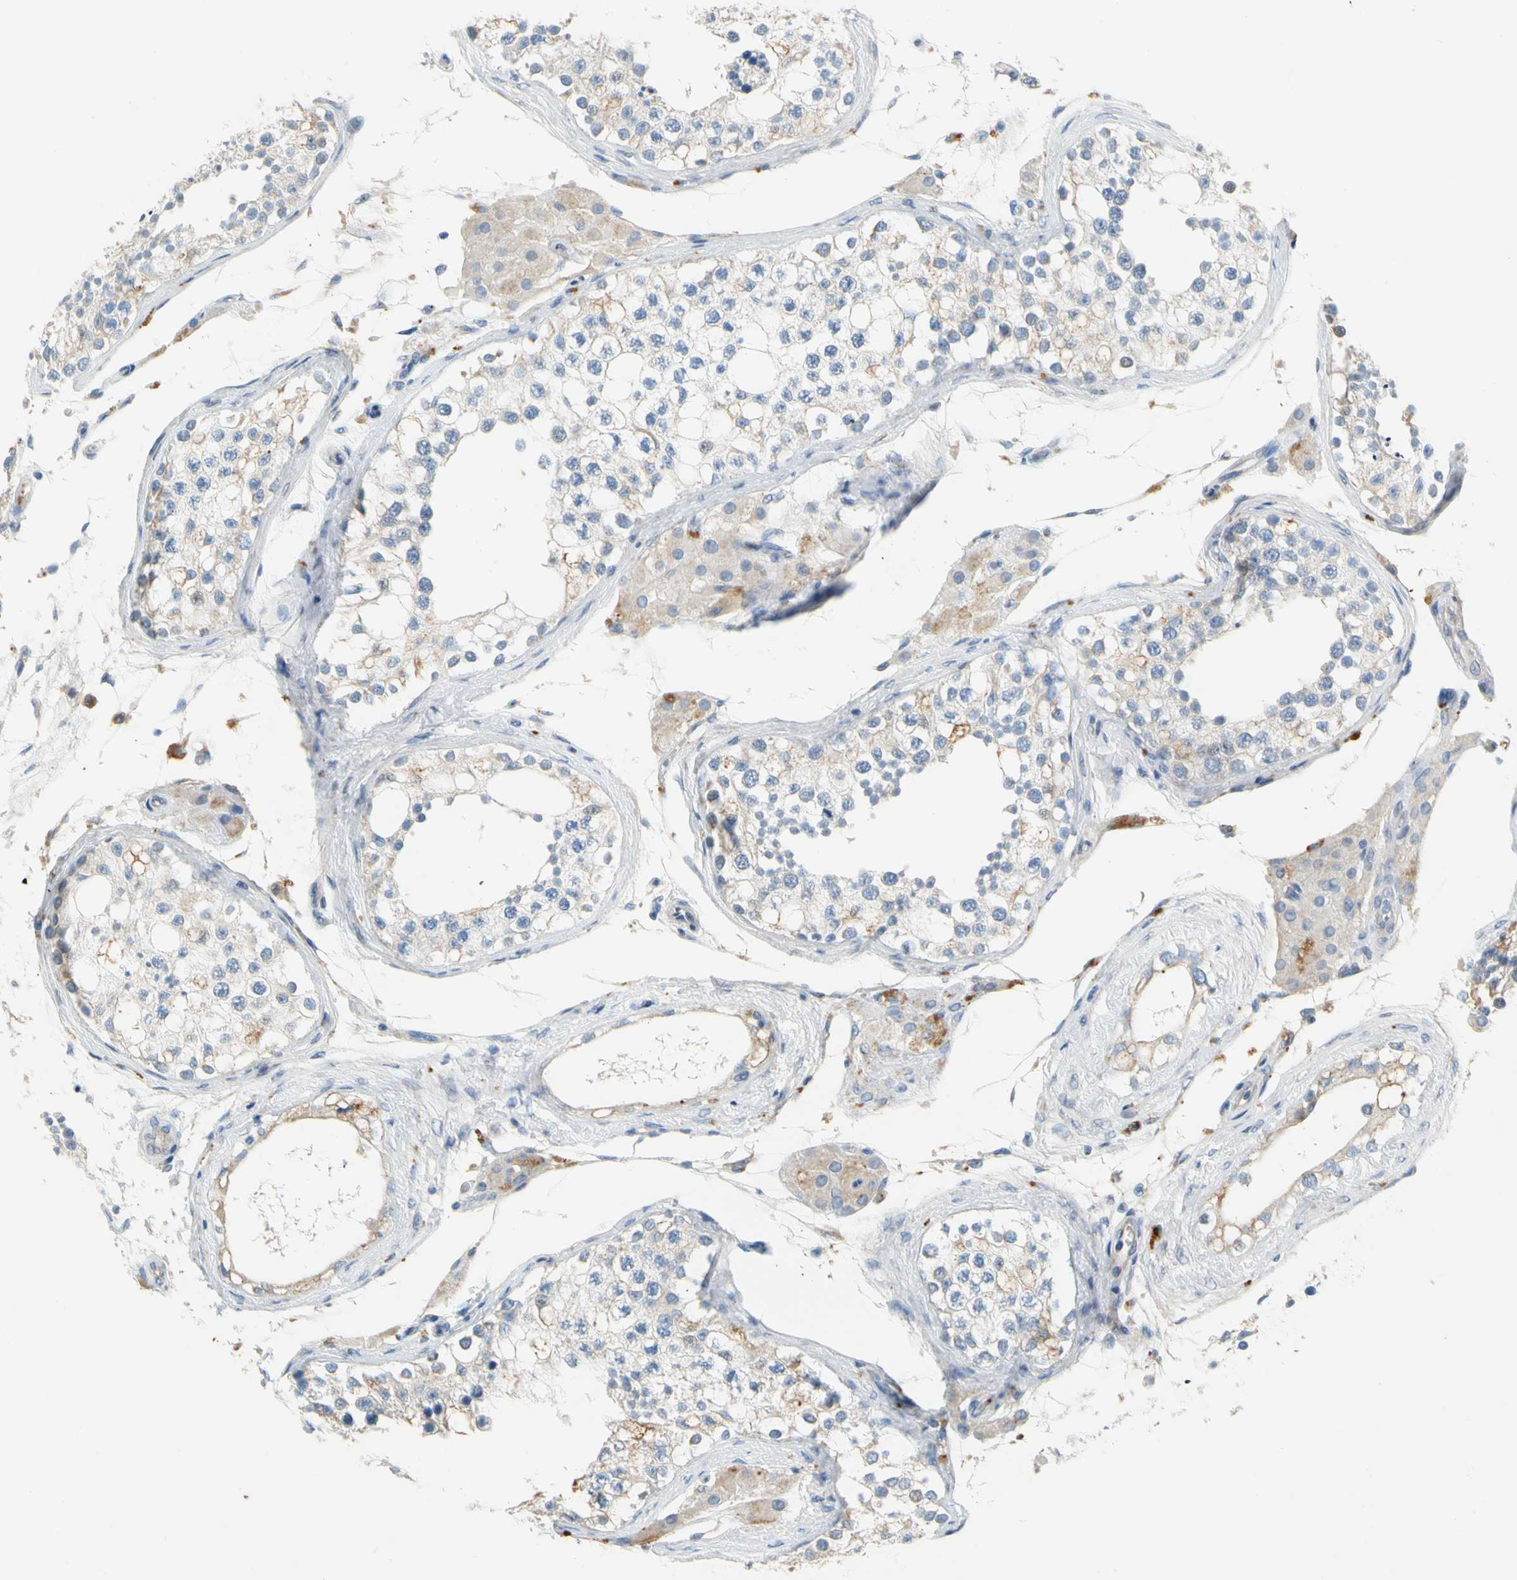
{"staining": {"intensity": "weak", "quantity": "<25%", "location": "cytoplasmic/membranous"}, "tissue": "testis", "cell_type": "Cells in seminiferous ducts", "image_type": "normal", "snomed": [{"axis": "morphology", "description": "Normal tissue, NOS"}, {"axis": "topography", "description": "Testis"}], "caption": "IHC image of benign testis: testis stained with DAB (3,3'-diaminobenzidine) exhibits no significant protein positivity in cells in seminiferous ducts. Brightfield microscopy of immunohistochemistry stained with DAB (brown) and hematoxylin (blue), captured at high magnification.", "gene": "ENSG00000288796", "patient": {"sex": "male", "age": 68}}